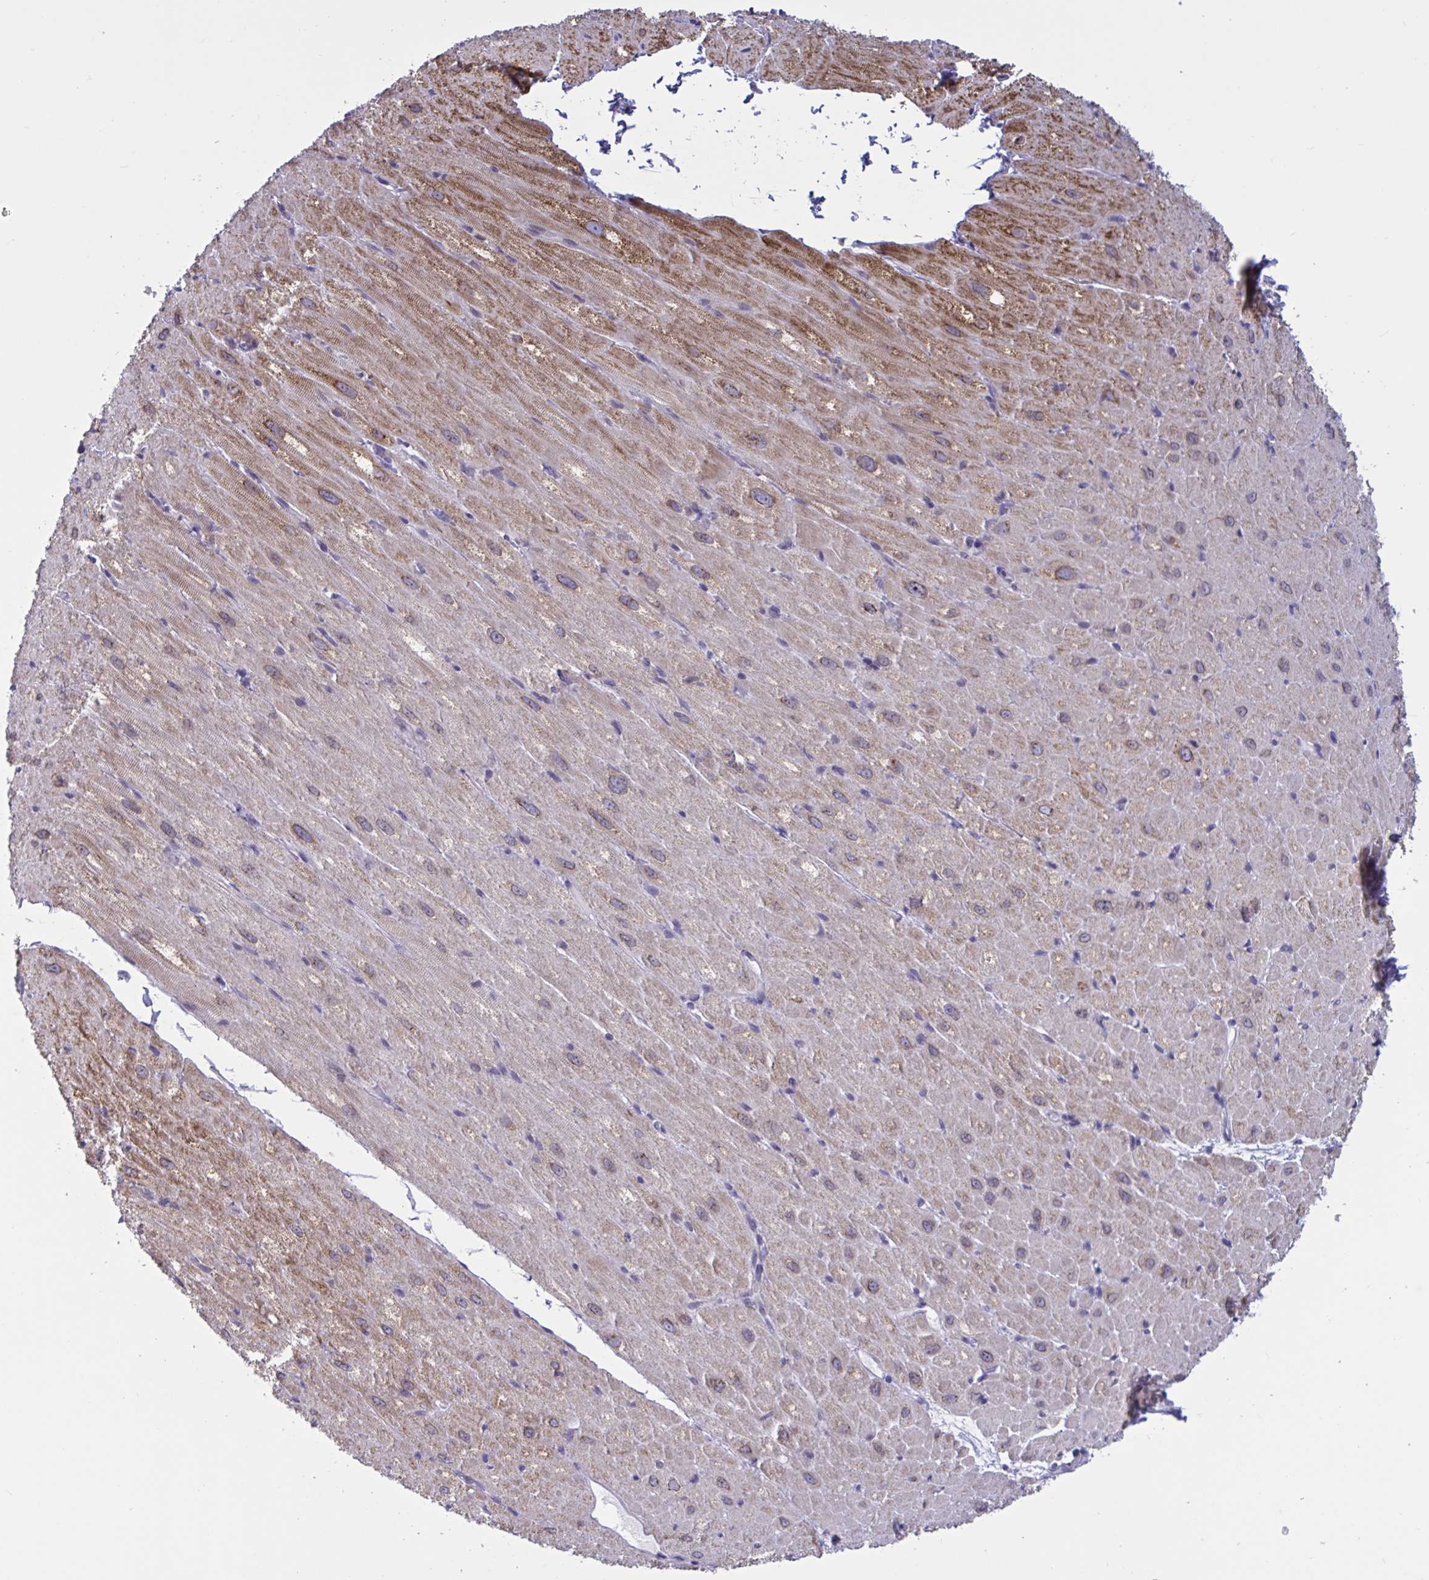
{"staining": {"intensity": "moderate", "quantity": ">75%", "location": "cytoplasmic/membranous"}, "tissue": "heart muscle", "cell_type": "Cardiomyocytes", "image_type": "normal", "snomed": [{"axis": "morphology", "description": "Normal tissue, NOS"}, {"axis": "topography", "description": "Heart"}], "caption": "The photomicrograph reveals a brown stain indicating the presence of a protein in the cytoplasmic/membranous of cardiomyocytes in heart muscle. Using DAB (brown) and hematoxylin (blue) stains, captured at high magnification using brightfield microscopy.", "gene": "DOCK11", "patient": {"sex": "male", "age": 62}}